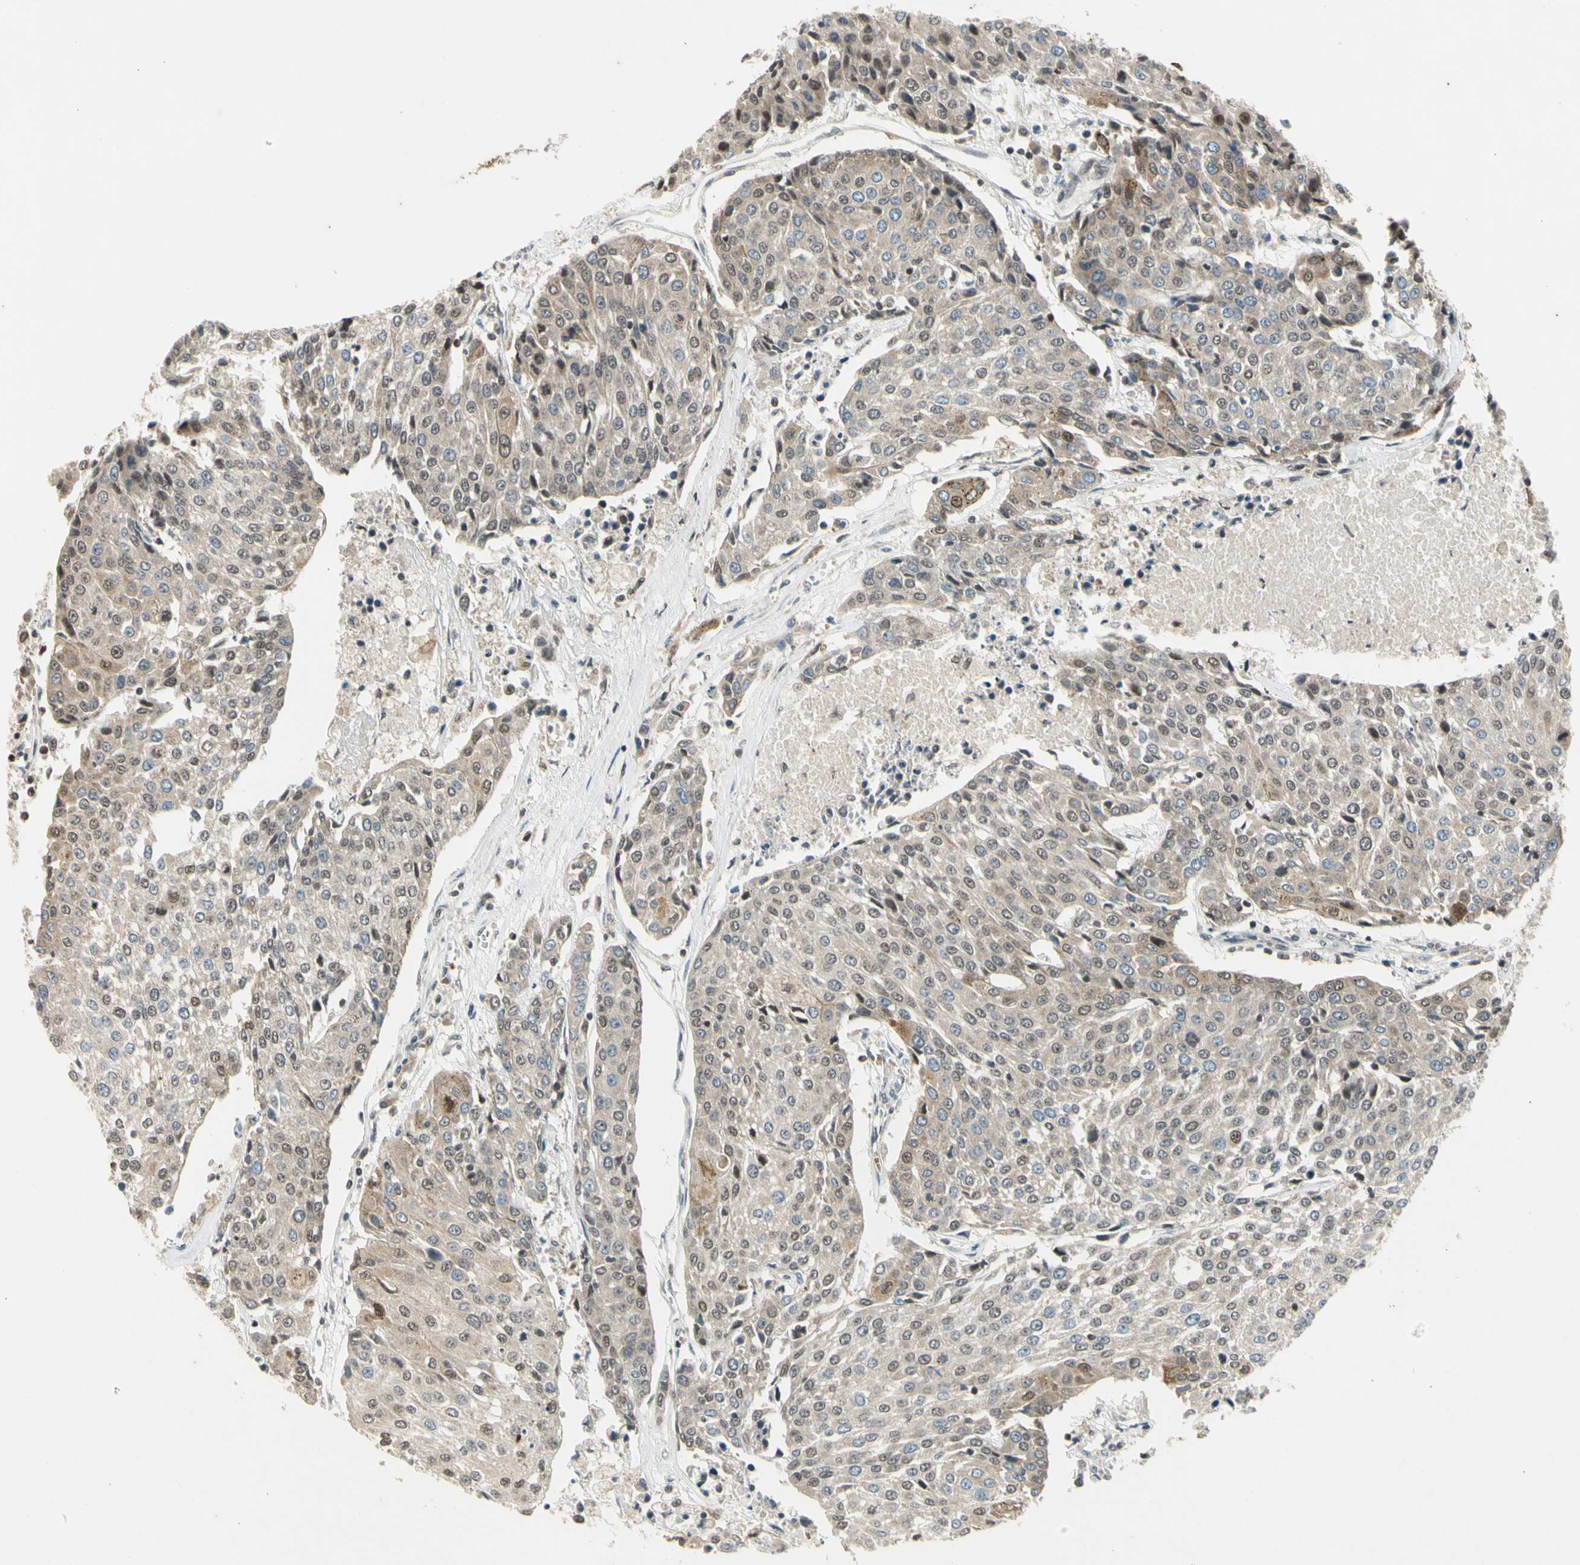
{"staining": {"intensity": "weak", "quantity": "25%-75%", "location": "cytoplasmic/membranous,nuclear"}, "tissue": "urothelial cancer", "cell_type": "Tumor cells", "image_type": "cancer", "snomed": [{"axis": "morphology", "description": "Urothelial carcinoma, High grade"}, {"axis": "topography", "description": "Urinary bladder"}], "caption": "Immunohistochemistry (DAB) staining of urothelial cancer exhibits weak cytoplasmic/membranous and nuclear protein staining in approximately 25%-75% of tumor cells.", "gene": "EFNB2", "patient": {"sex": "female", "age": 85}}